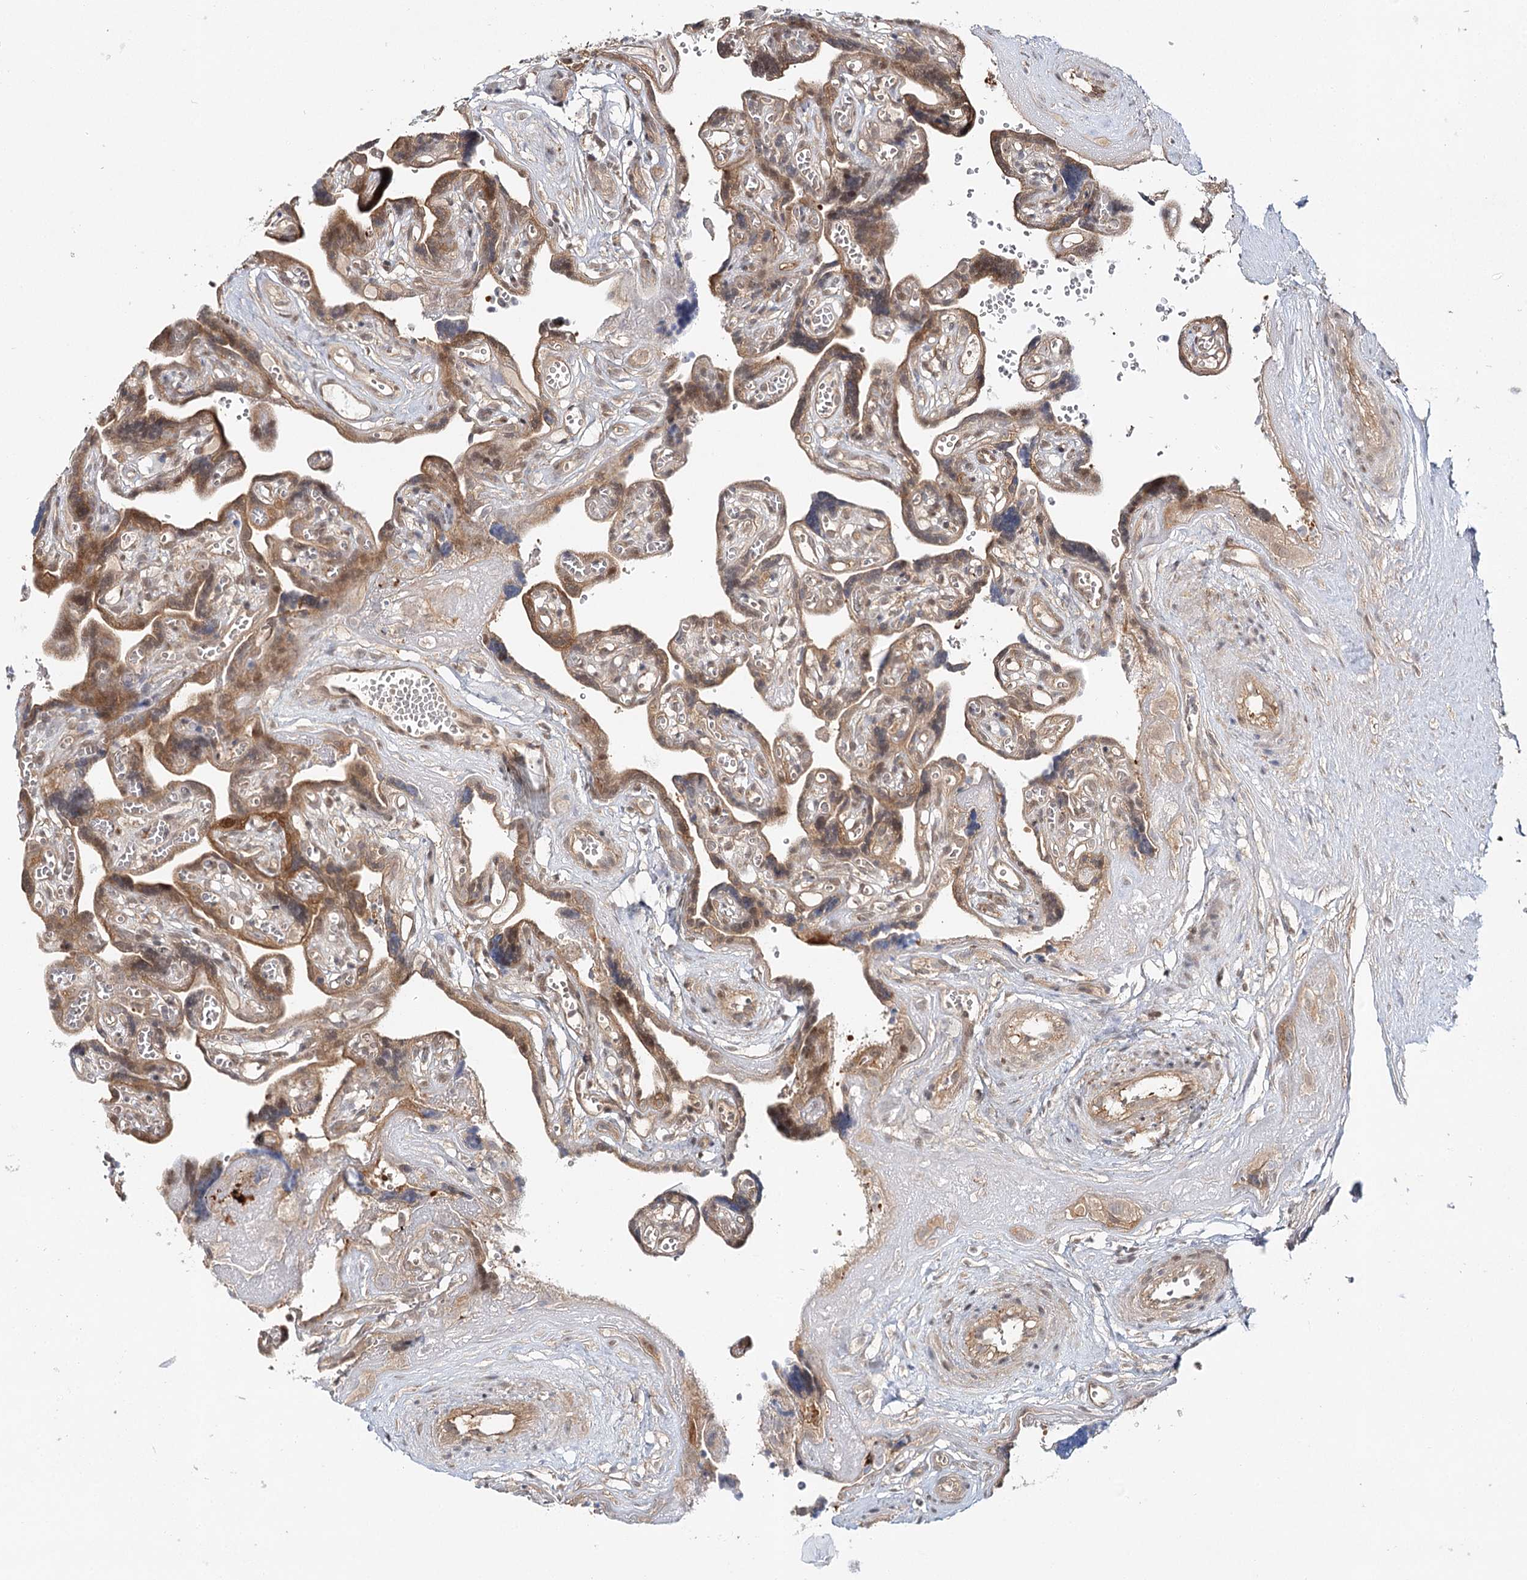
{"staining": {"intensity": "moderate", "quantity": ">75%", "location": "cytoplasmic/membranous"}, "tissue": "placenta", "cell_type": "Trophoblastic cells", "image_type": "normal", "snomed": [{"axis": "morphology", "description": "Normal tissue, NOS"}, {"axis": "topography", "description": "Placenta"}], "caption": "Immunohistochemistry (IHC) of benign human placenta reveals medium levels of moderate cytoplasmic/membranous staining in approximately >75% of trophoblastic cells.", "gene": "INPP4B", "patient": {"sex": "female", "age": 30}}